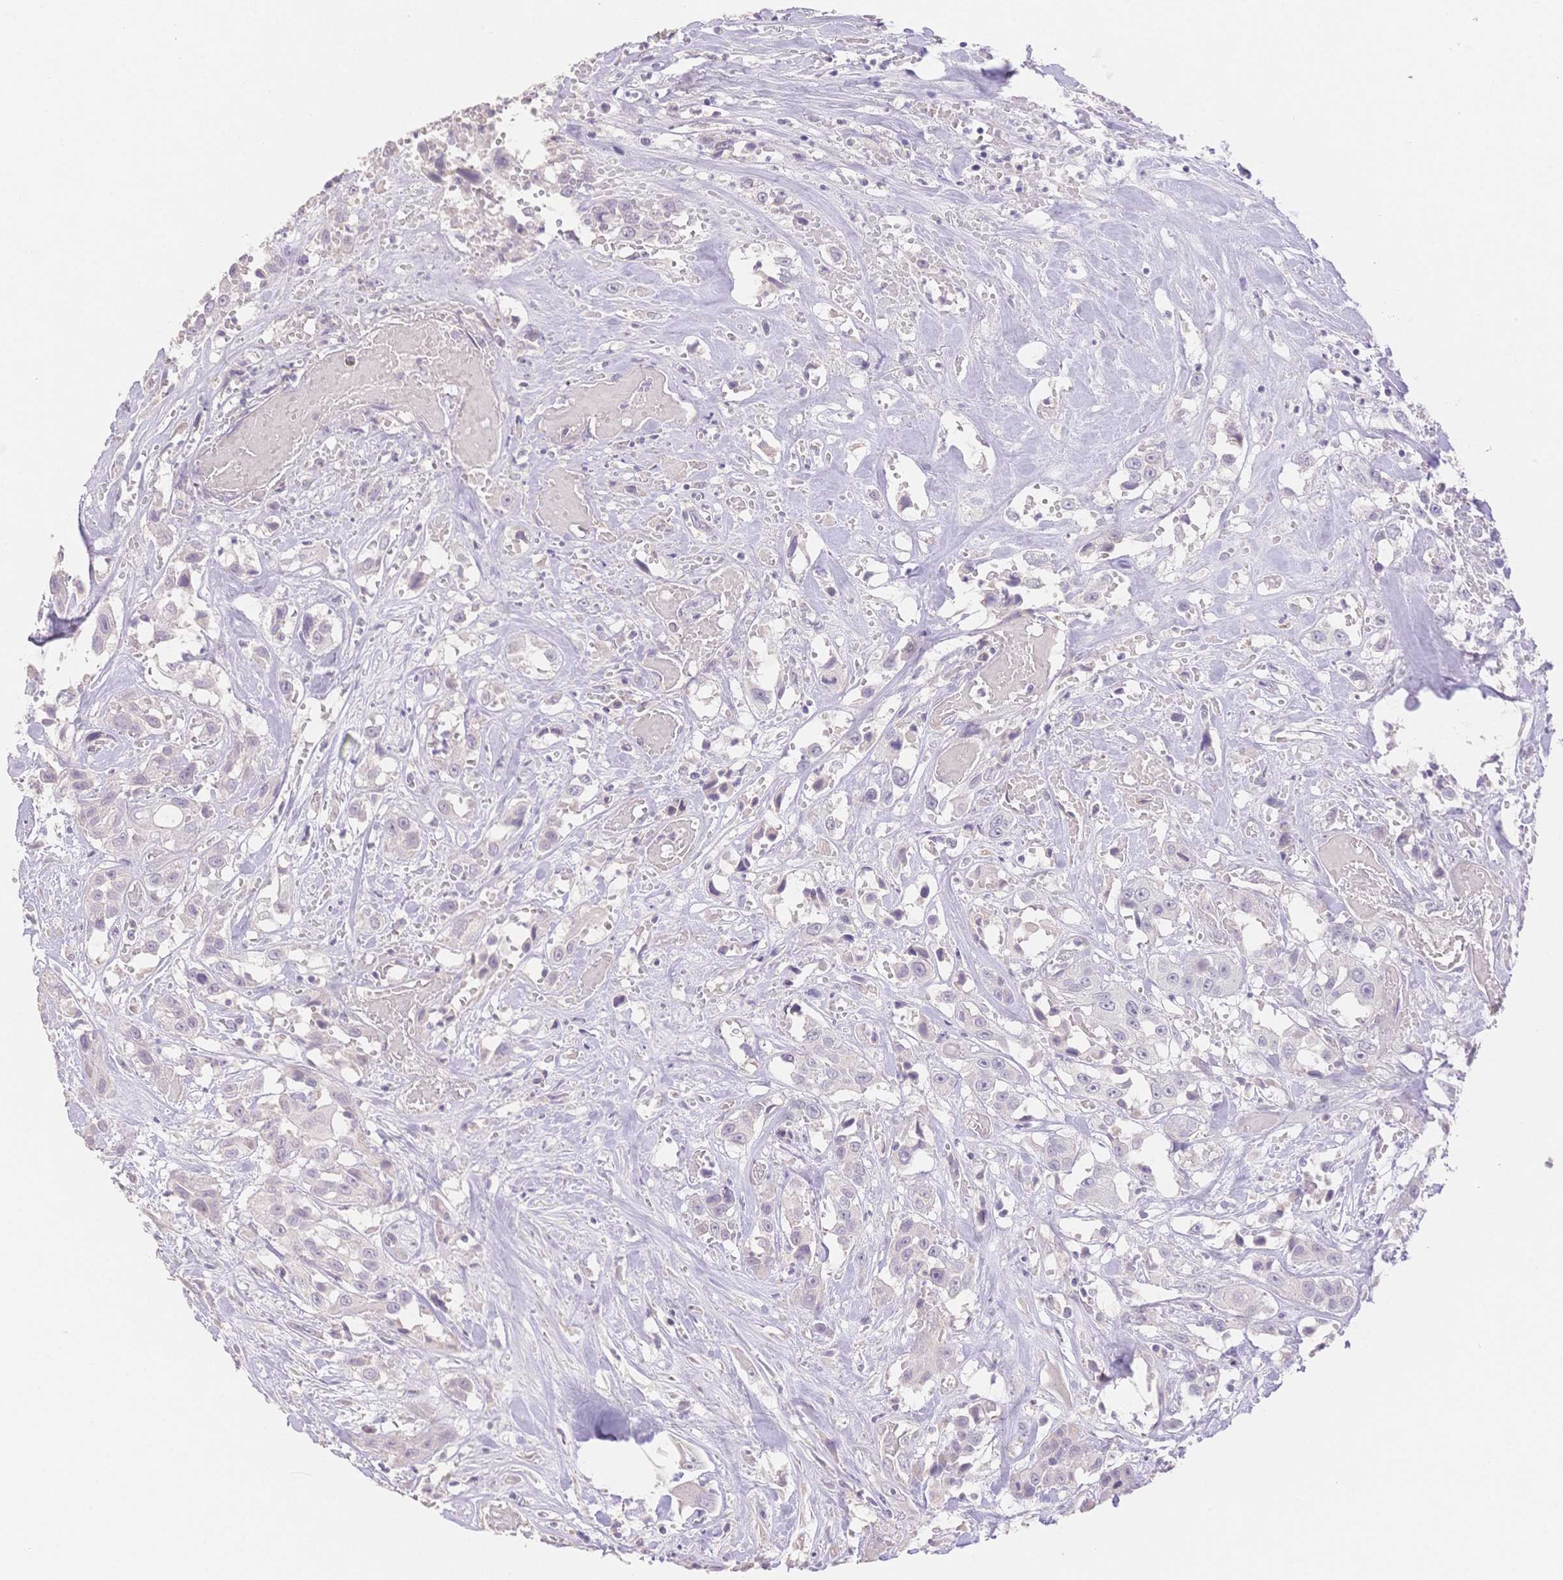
{"staining": {"intensity": "negative", "quantity": "none", "location": "none"}, "tissue": "head and neck cancer", "cell_type": "Tumor cells", "image_type": "cancer", "snomed": [{"axis": "morphology", "description": "Squamous cell carcinoma, NOS"}, {"axis": "topography", "description": "Head-Neck"}], "caption": "Immunohistochemical staining of human squamous cell carcinoma (head and neck) exhibits no significant positivity in tumor cells.", "gene": "SUV39H2", "patient": {"sex": "male", "age": 57}}